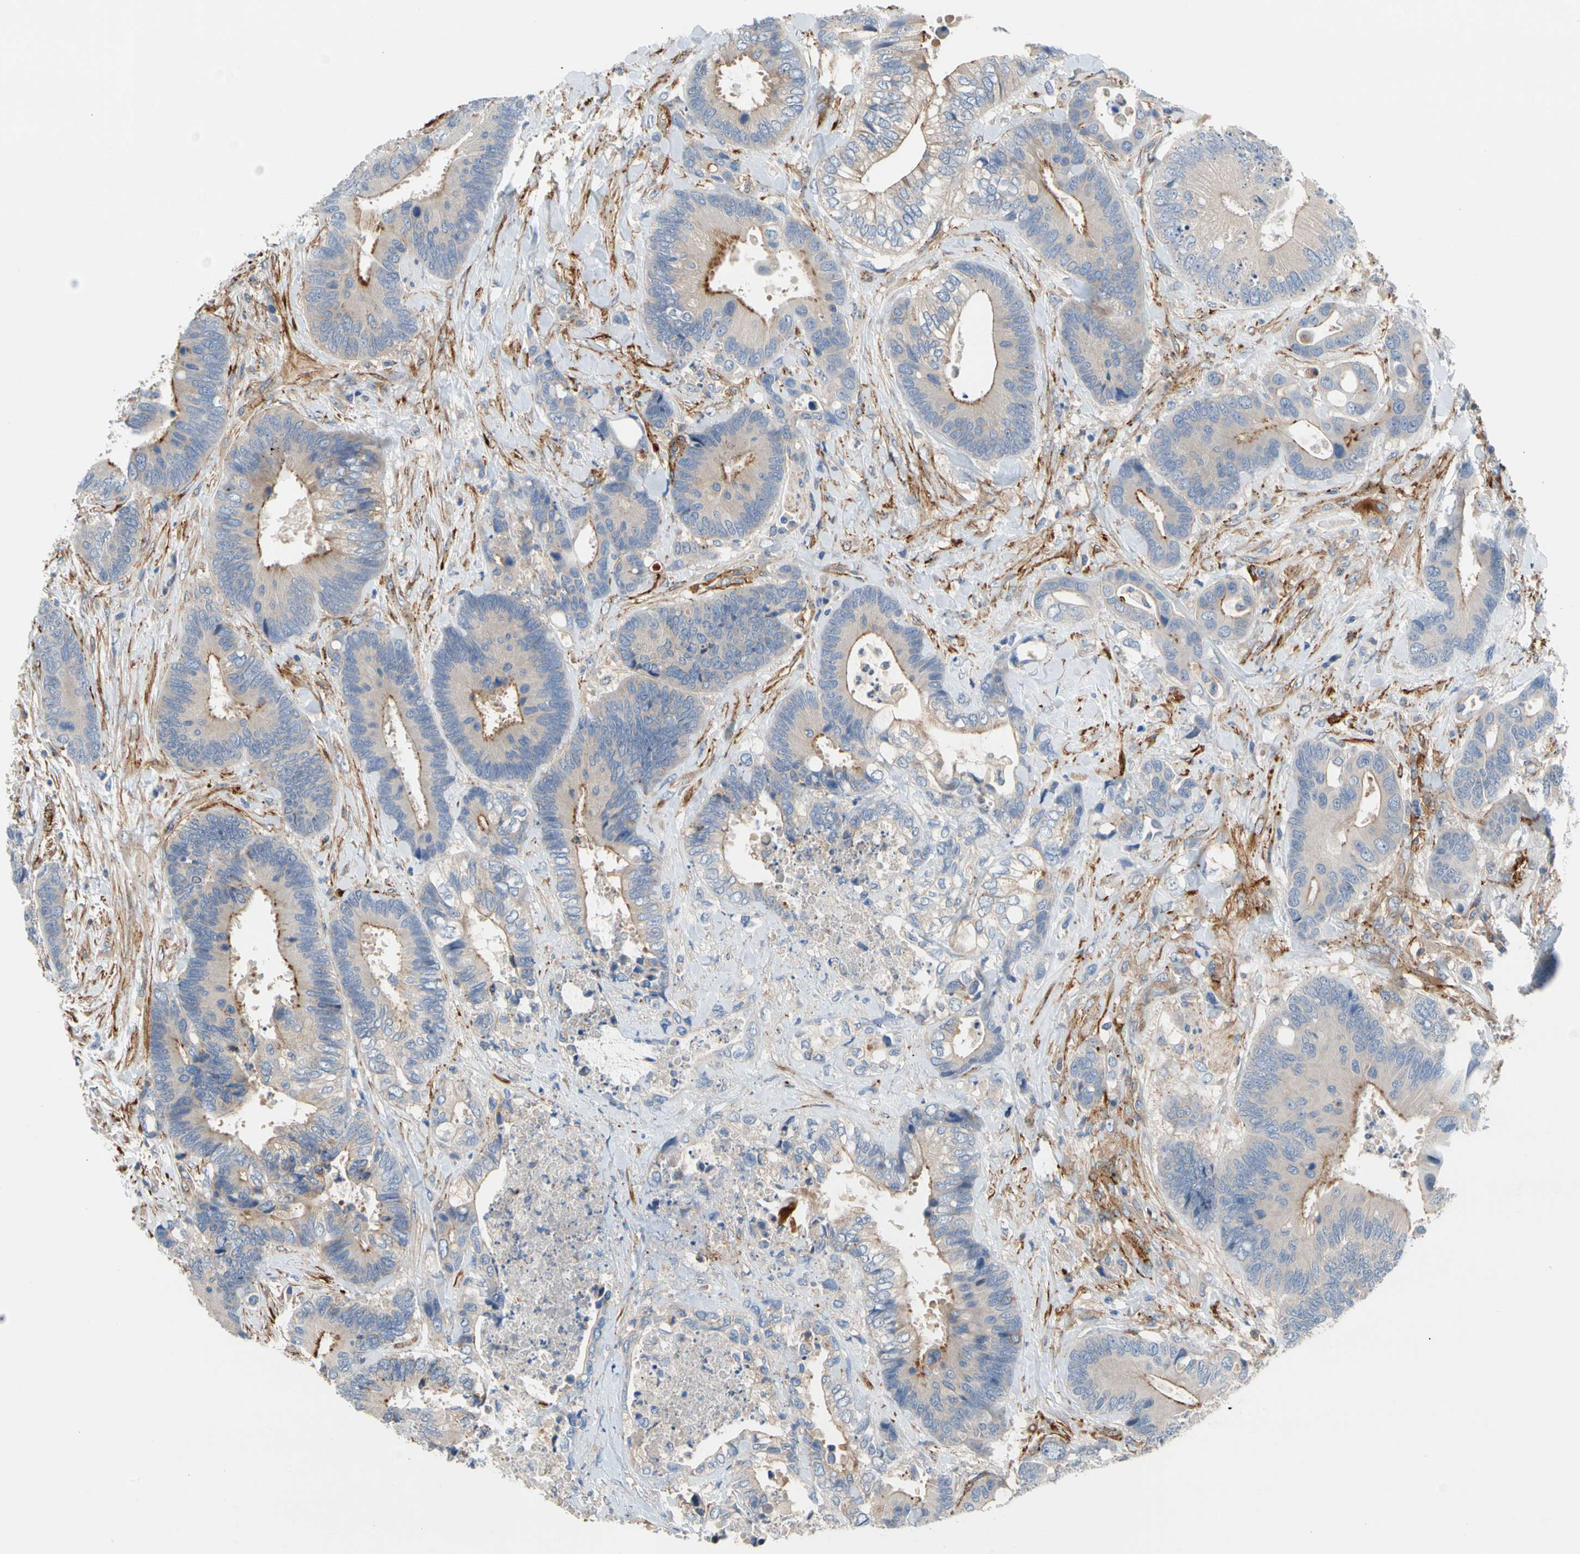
{"staining": {"intensity": "weak", "quantity": "25%-75%", "location": "cytoplasmic/membranous"}, "tissue": "colorectal cancer", "cell_type": "Tumor cells", "image_type": "cancer", "snomed": [{"axis": "morphology", "description": "Adenocarcinoma, NOS"}, {"axis": "topography", "description": "Rectum"}], "caption": "Brown immunohistochemical staining in colorectal cancer exhibits weak cytoplasmic/membranous staining in approximately 25%-75% of tumor cells.", "gene": "ENTREP3", "patient": {"sex": "male", "age": 55}}